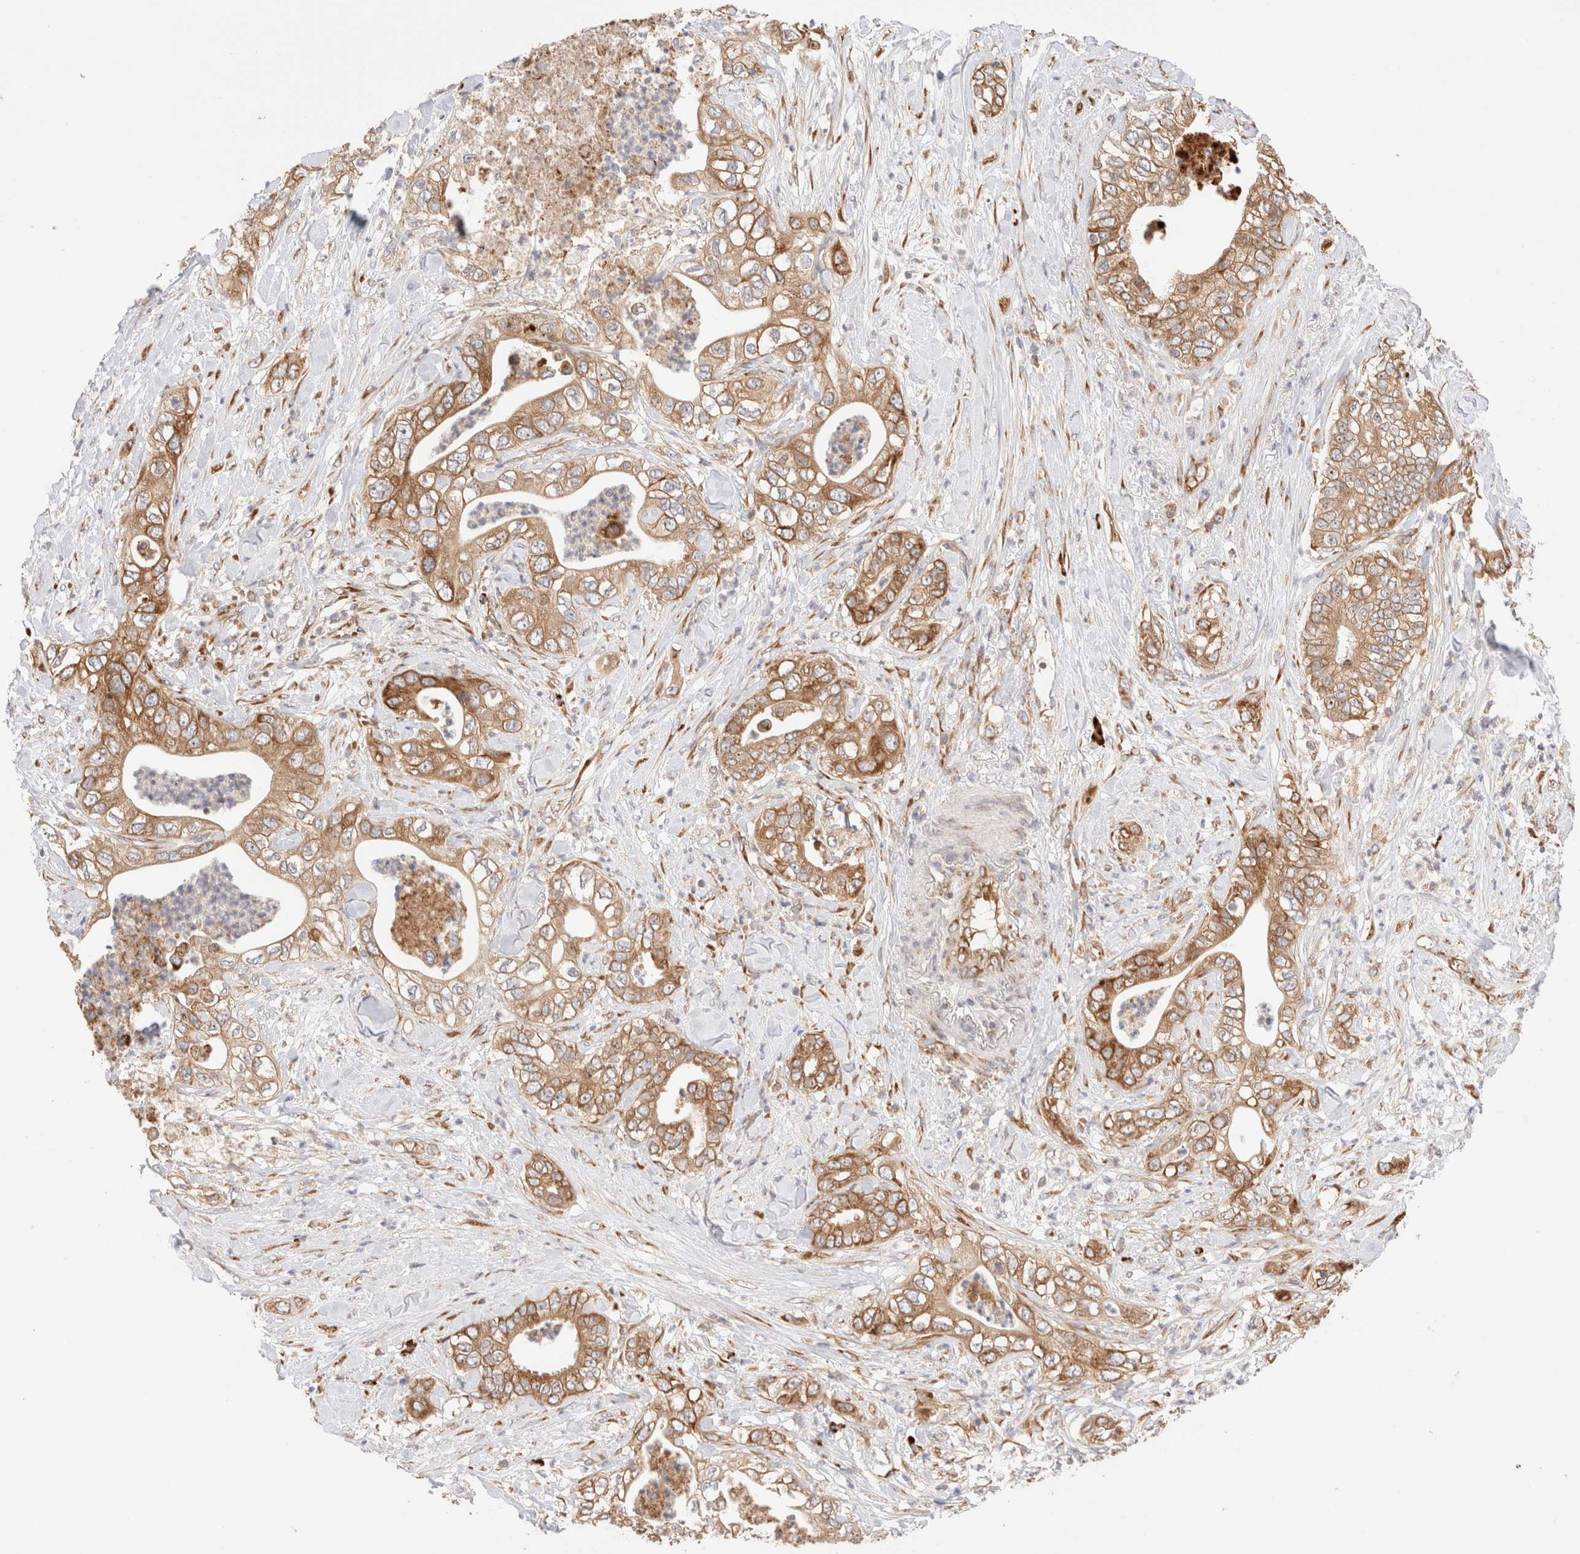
{"staining": {"intensity": "moderate", "quantity": ">75%", "location": "cytoplasmic/membranous"}, "tissue": "pancreatic cancer", "cell_type": "Tumor cells", "image_type": "cancer", "snomed": [{"axis": "morphology", "description": "Adenocarcinoma, NOS"}, {"axis": "topography", "description": "Pancreas"}], "caption": "DAB immunohistochemical staining of human pancreatic cancer demonstrates moderate cytoplasmic/membranous protein expression in approximately >75% of tumor cells.", "gene": "UTS2B", "patient": {"sex": "female", "age": 78}}